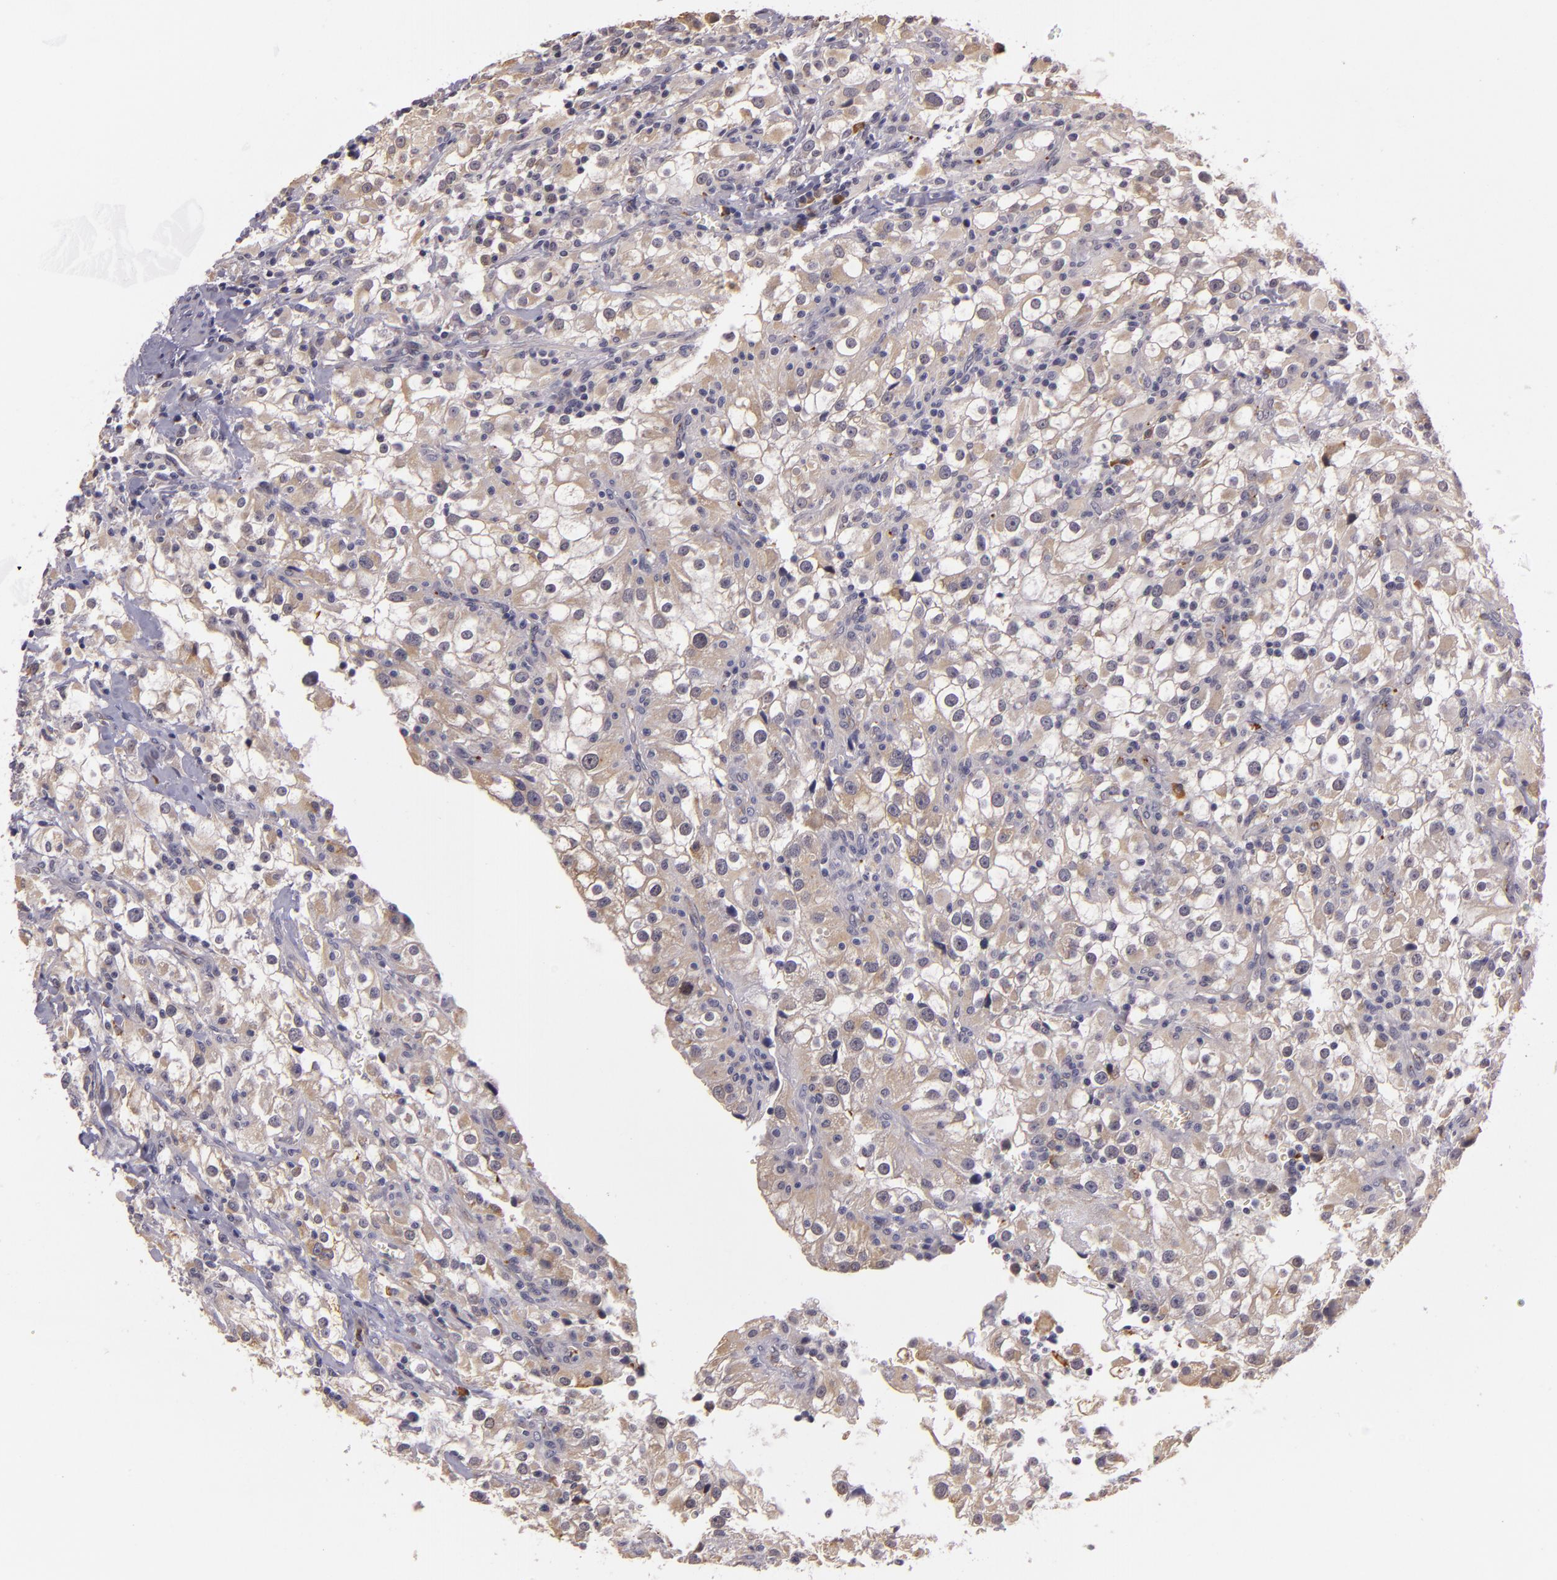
{"staining": {"intensity": "weak", "quantity": "25%-75%", "location": "cytoplasmic/membranous"}, "tissue": "renal cancer", "cell_type": "Tumor cells", "image_type": "cancer", "snomed": [{"axis": "morphology", "description": "Adenocarcinoma, NOS"}, {"axis": "topography", "description": "Kidney"}], "caption": "Protein staining shows weak cytoplasmic/membranous staining in about 25%-75% of tumor cells in renal cancer (adenocarcinoma). (DAB IHC with brightfield microscopy, high magnification).", "gene": "SYTL4", "patient": {"sex": "female", "age": 52}}